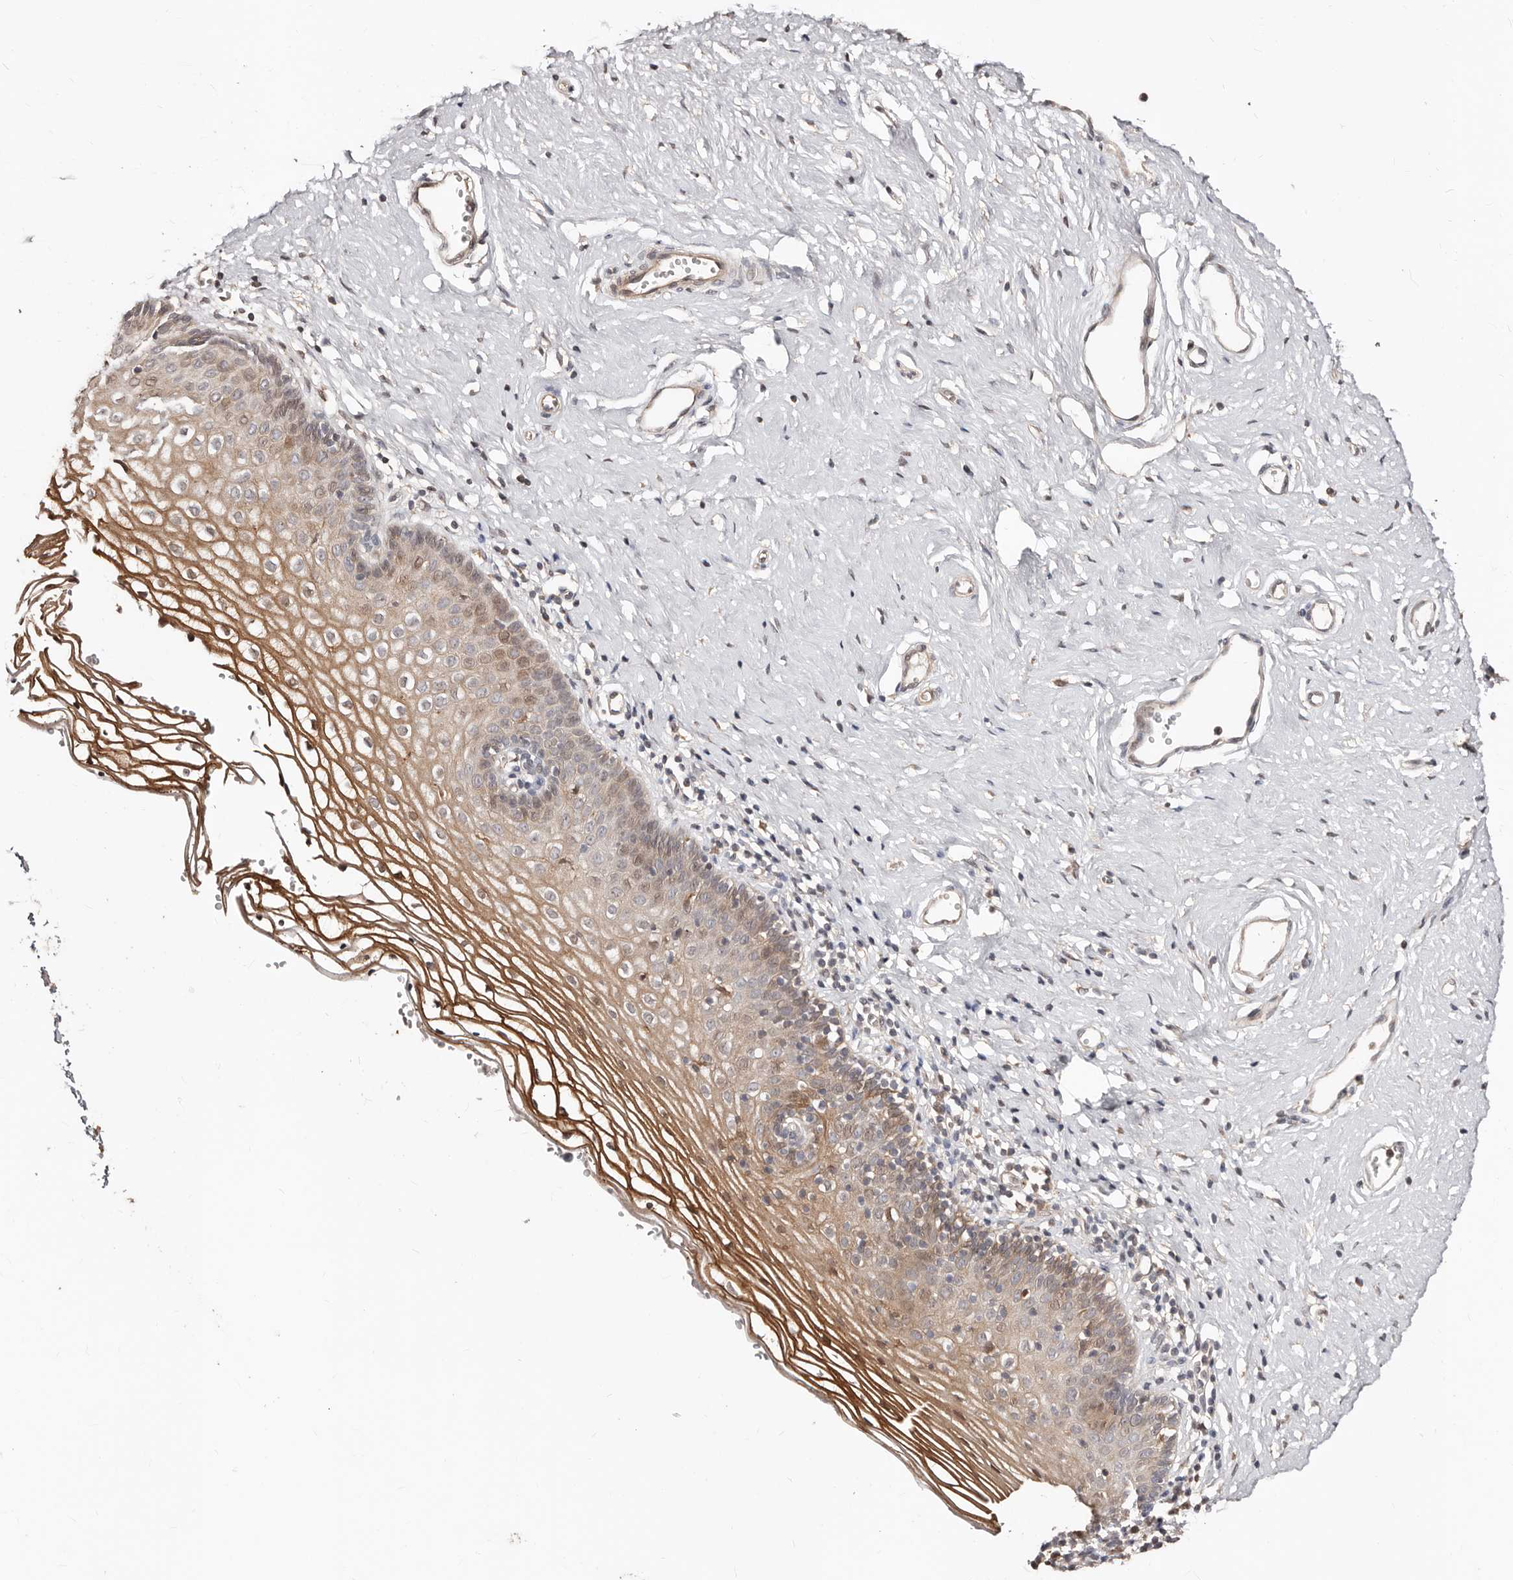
{"staining": {"intensity": "moderate", "quantity": "<25%", "location": "cytoplasmic/membranous"}, "tissue": "vagina", "cell_type": "Squamous epithelial cells", "image_type": "normal", "snomed": [{"axis": "morphology", "description": "Normal tissue, NOS"}, {"axis": "topography", "description": "Vagina"}], "caption": "Immunohistochemistry histopathology image of unremarkable human vagina stained for a protein (brown), which displays low levels of moderate cytoplasmic/membranous positivity in approximately <25% of squamous epithelial cells.", "gene": "APOL6", "patient": {"sex": "female", "age": 32}}